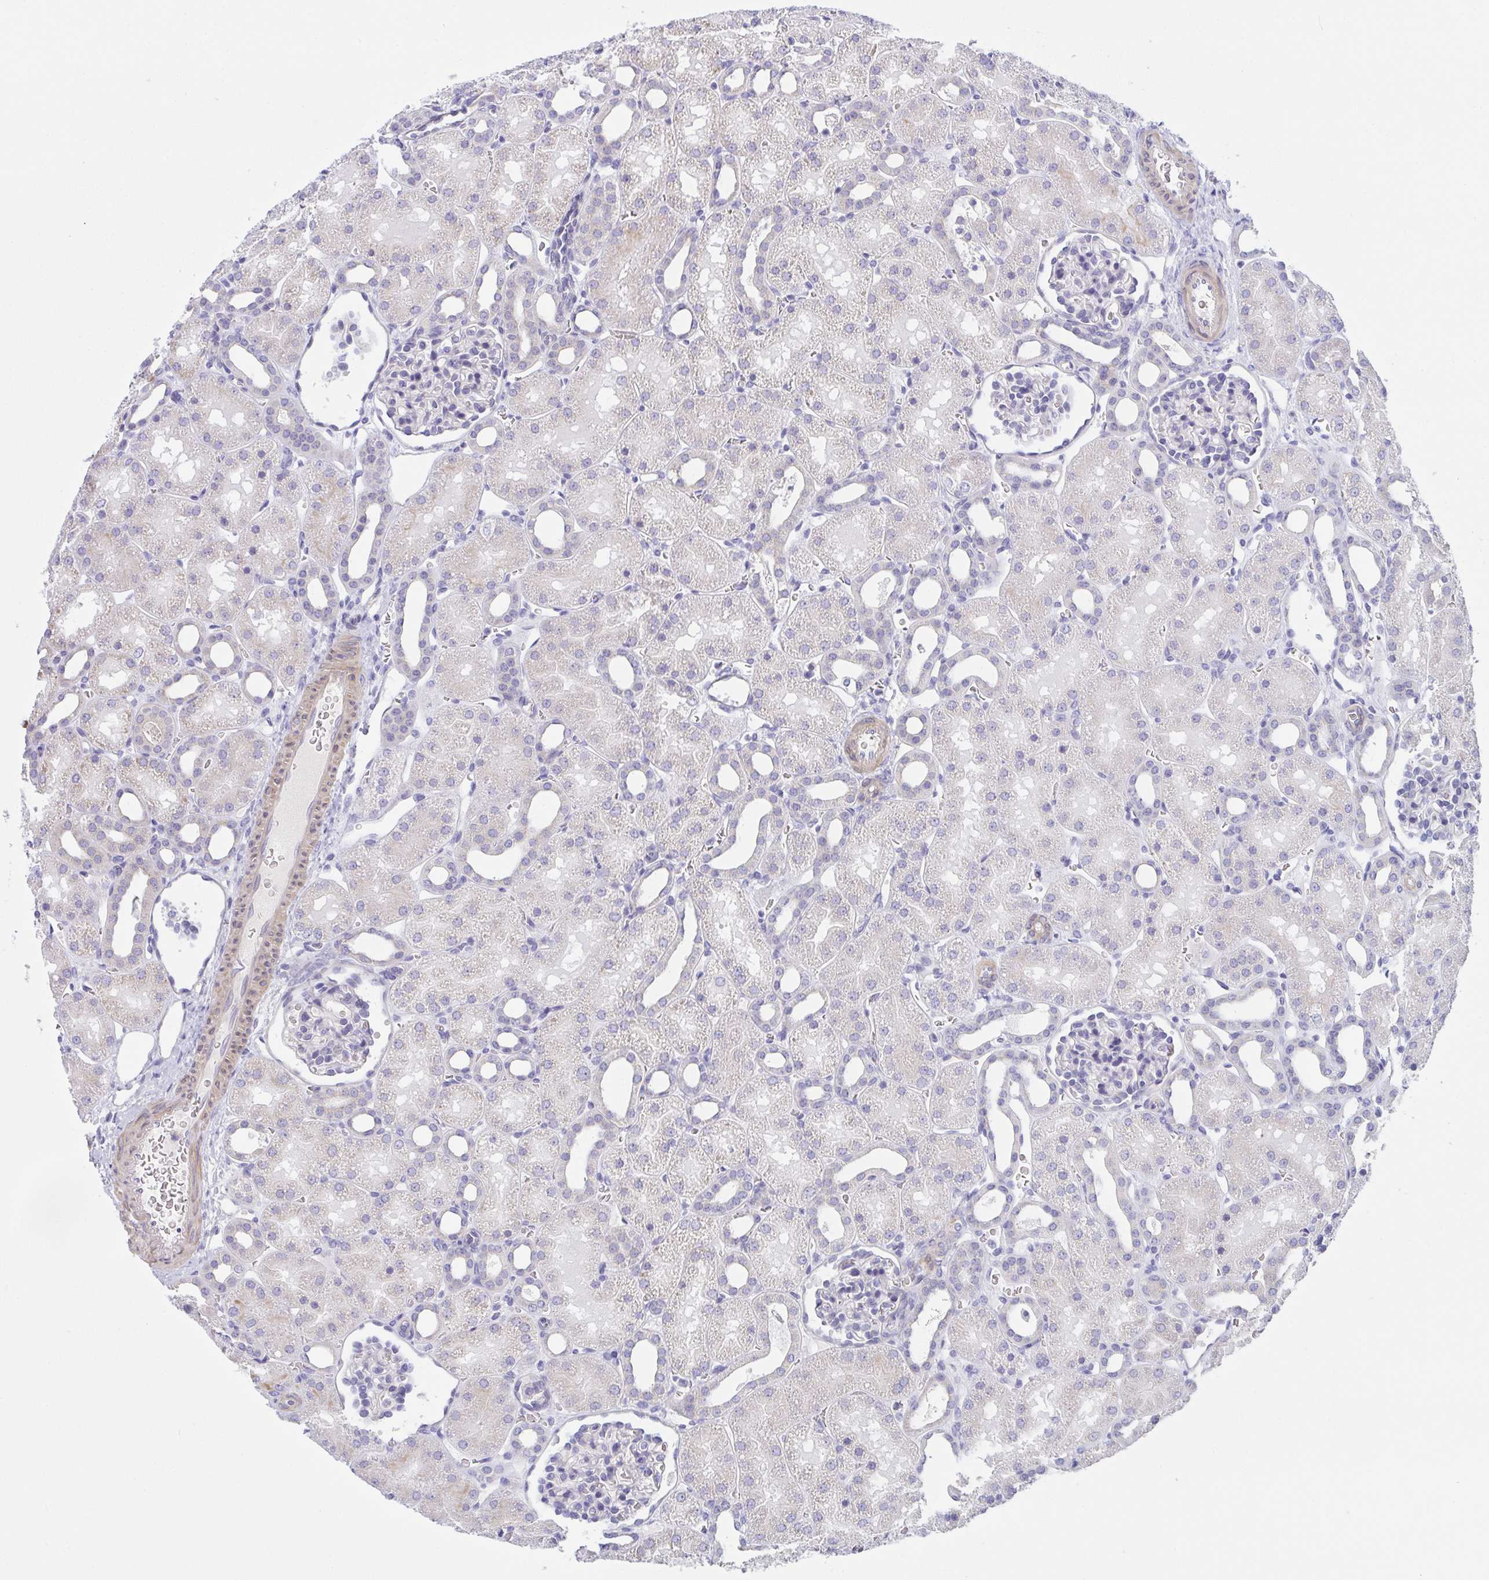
{"staining": {"intensity": "negative", "quantity": "none", "location": "none"}, "tissue": "kidney", "cell_type": "Cells in glomeruli", "image_type": "normal", "snomed": [{"axis": "morphology", "description": "Normal tissue, NOS"}, {"axis": "topography", "description": "Kidney"}], "caption": "Immunohistochemistry of normal kidney reveals no positivity in cells in glomeruli.", "gene": "CEP170B", "patient": {"sex": "male", "age": 2}}